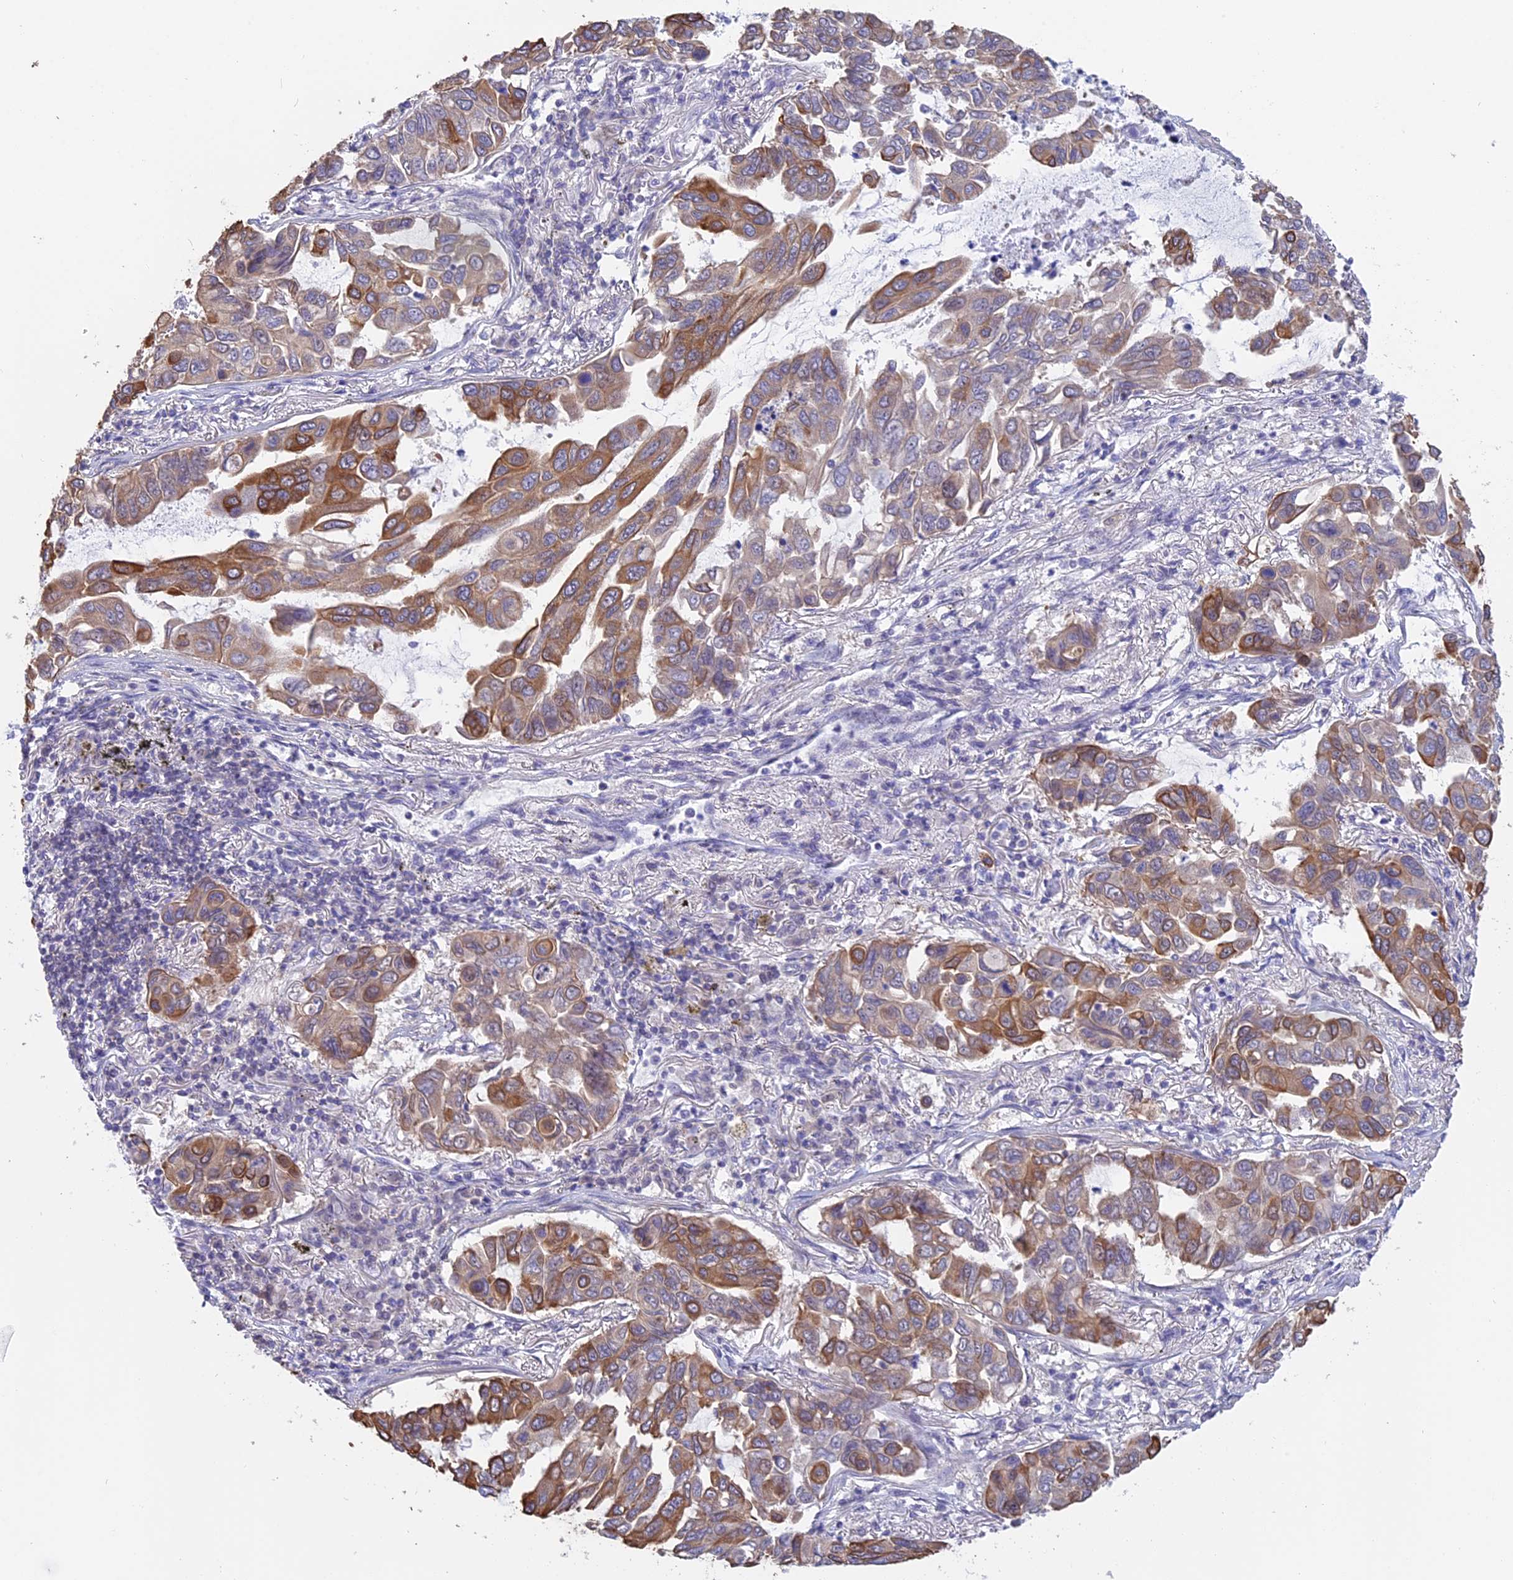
{"staining": {"intensity": "moderate", "quantity": "25%-75%", "location": "cytoplasmic/membranous"}, "tissue": "lung cancer", "cell_type": "Tumor cells", "image_type": "cancer", "snomed": [{"axis": "morphology", "description": "Adenocarcinoma, NOS"}, {"axis": "topography", "description": "Lung"}], "caption": "Moderate cytoplasmic/membranous staining for a protein is identified in about 25%-75% of tumor cells of lung cancer using immunohistochemistry.", "gene": "STUB1", "patient": {"sex": "male", "age": 64}}